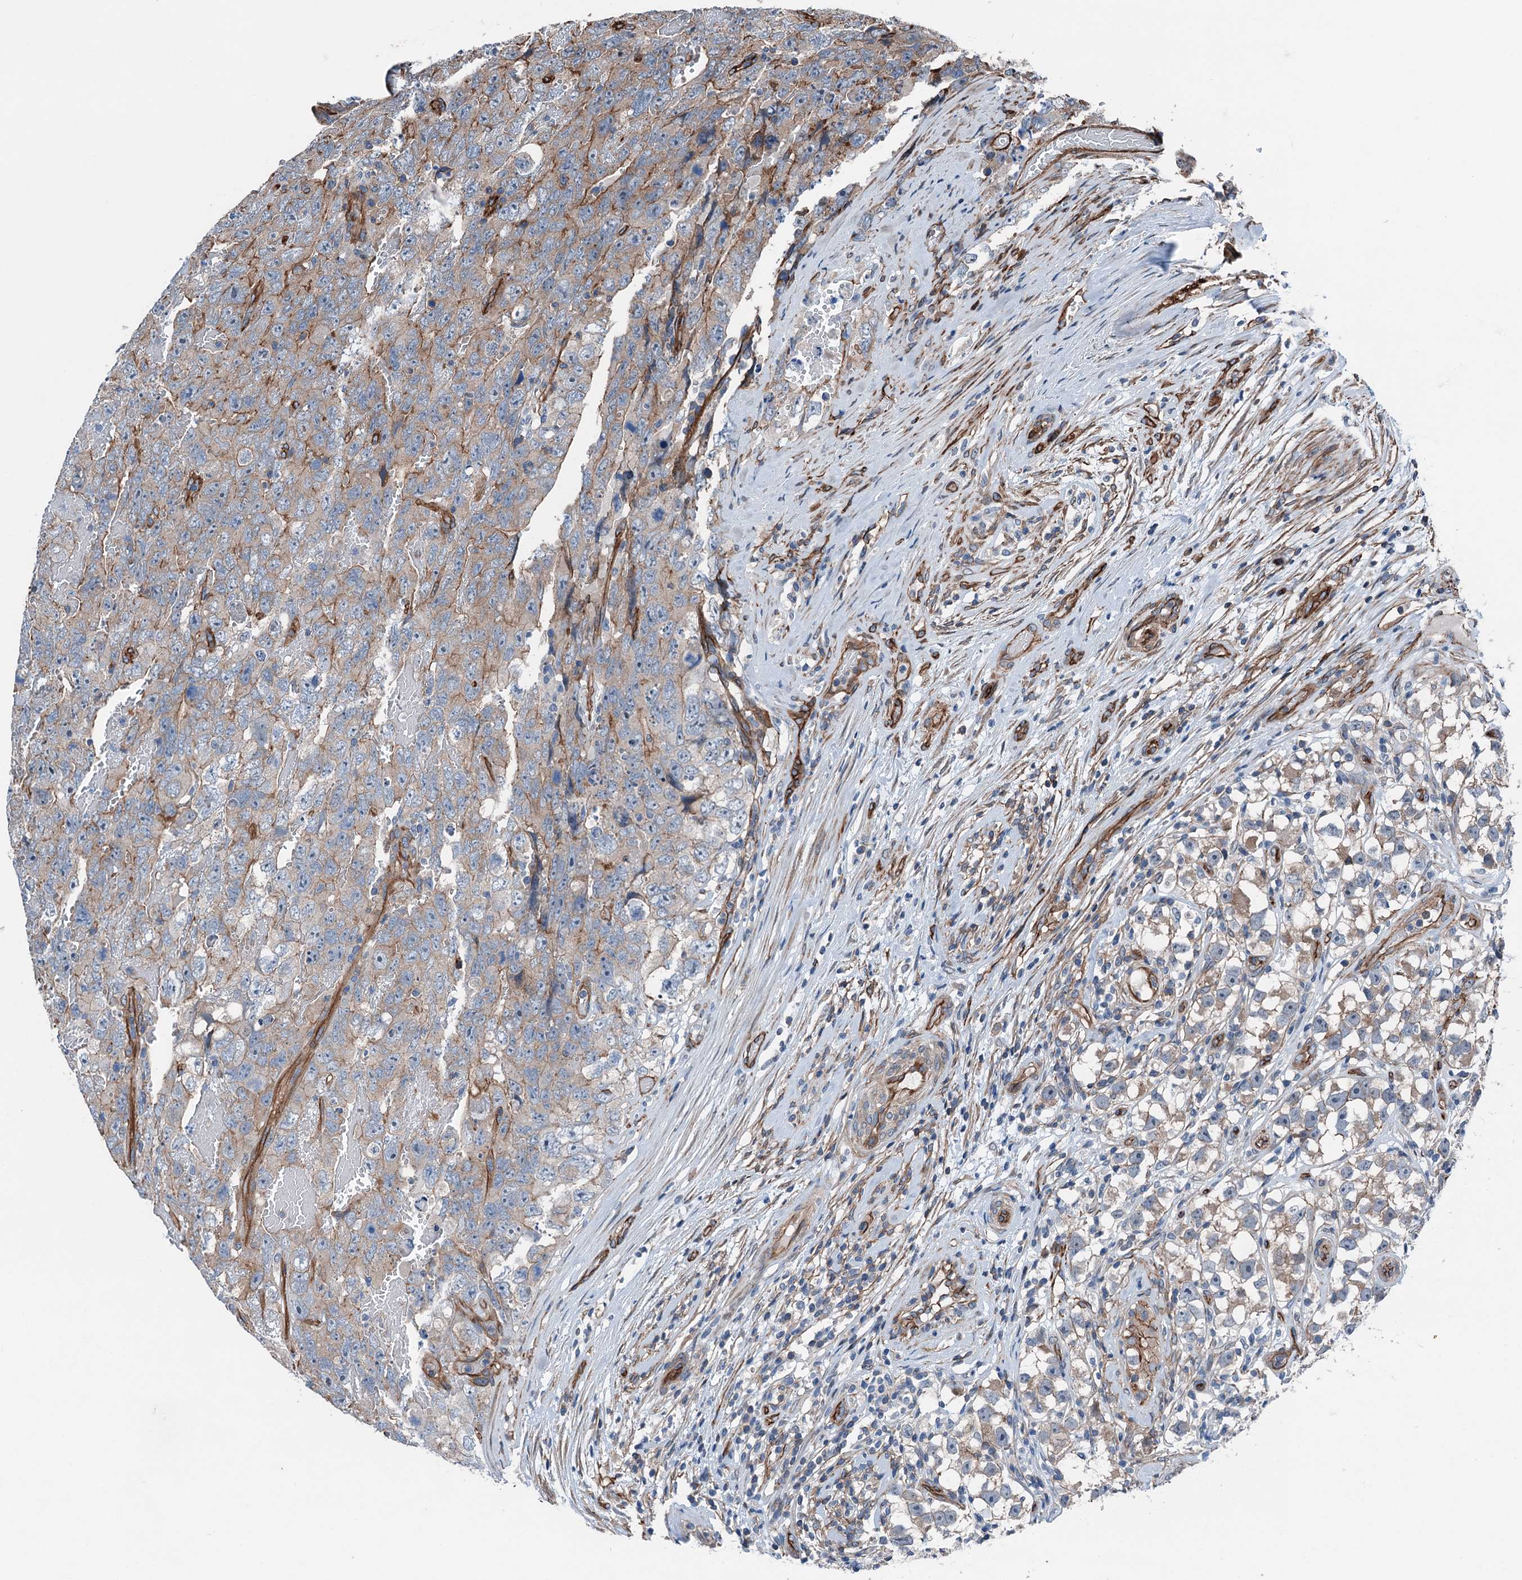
{"staining": {"intensity": "moderate", "quantity": "25%-75%", "location": "cytoplasmic/membranous"}, "tissue": "testis cancer", "cell_type": "Tumor cells", "image_type": "cancer", "snomed": [{"axis": "morphology", "description": "Carcinoma, Embryonal, NOS"}, {"axis": "topography", "description": "Testis"}], "caption": "Protein expression analysis of human embryonal carcinoma (testis) reveals moderate cytoplasmic/membranous expression in about 25%-75% of tumor cells.", "gene": "NMRAL1", "patient": {"sex": "male", "age": 45}}